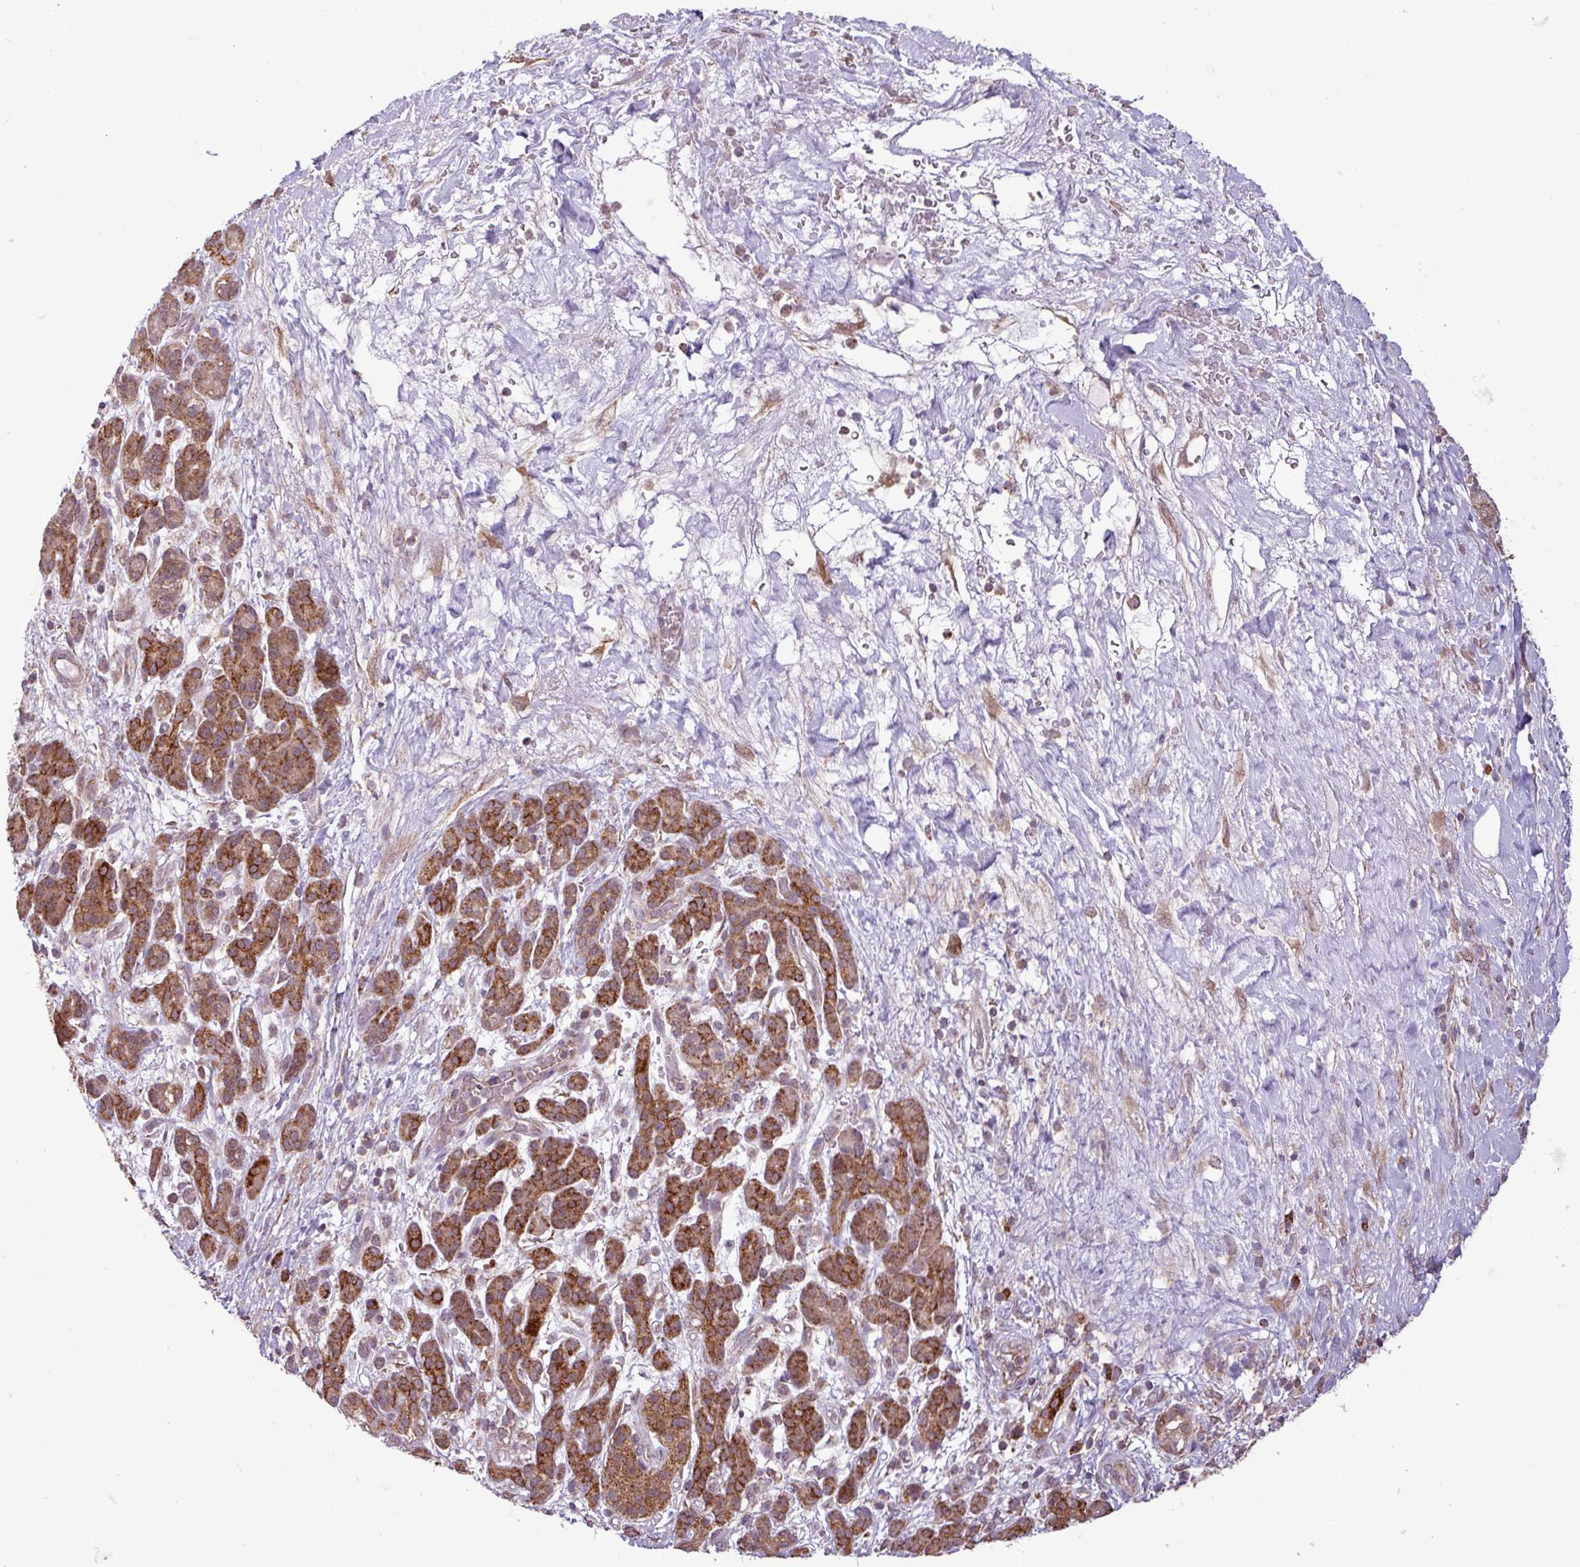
{"staining": {"intensity": "strong", "quantity": ">75%", "location": "cytoplasmic/membranous"}, "tissue": "pancreatic cancer", "cell_type": "Tumor cells", "image_type": "cancer", "snomed": [{"axis": "morphology", "description": "Adenocarcinoma, NOS"}, {"axis": "topography", "description": "Pancreas"}], "caption": "Immunohistochemical staining of pancreatic cancer (adenocarcinoma) shows high levels of strong cytoplasmic/membranous expression in approximately >75% of tumor cells.", "gene": "MCTP2", "patient": {"sex": "male", "age": 44}}